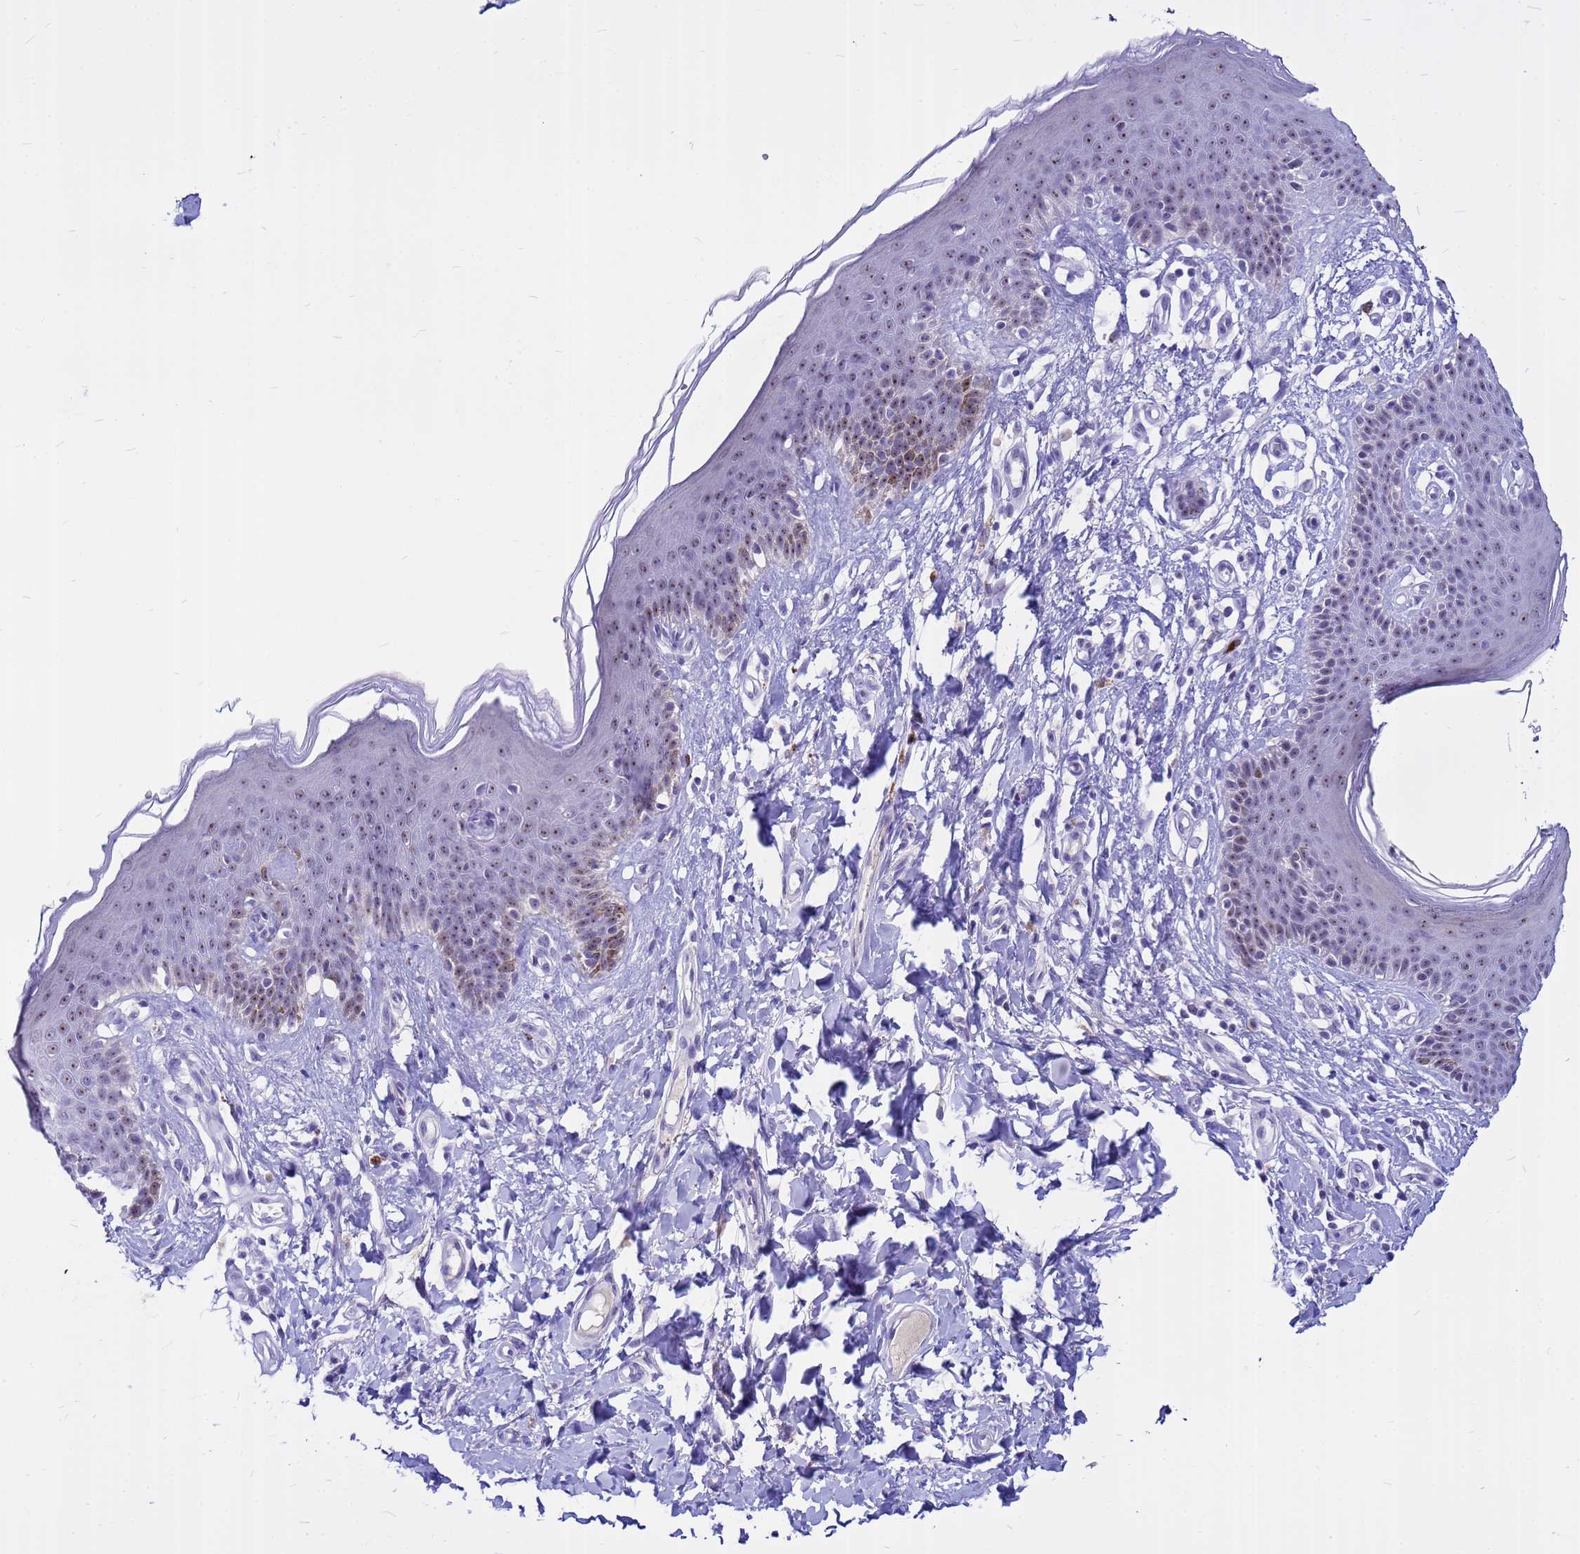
{"staining": {"intensity": "moderate", "quantity": "25%-75%", "location": "nuclear"}, "tissue": "skin", "cell_type": "Epidermal cells", "image_type": "normal", "snomed": [{"axis": "morphology", "description": "Normal tissue, NOS"}, {"axis": "topography", "description": "Vulva"}], "caption": "A brown stain labels moderate nuclear expression of a protein in epidermal cells of unremarkable skin. The staining was performed using DAB (3,3'-diaminobenzidine) to visualize the protein expression in brown, while the nuclei were stained in blue with hematoxylin (Magnification: 20x).", "gene": "DMRTC2", "patient": {"sex": "female", "age": 66}}